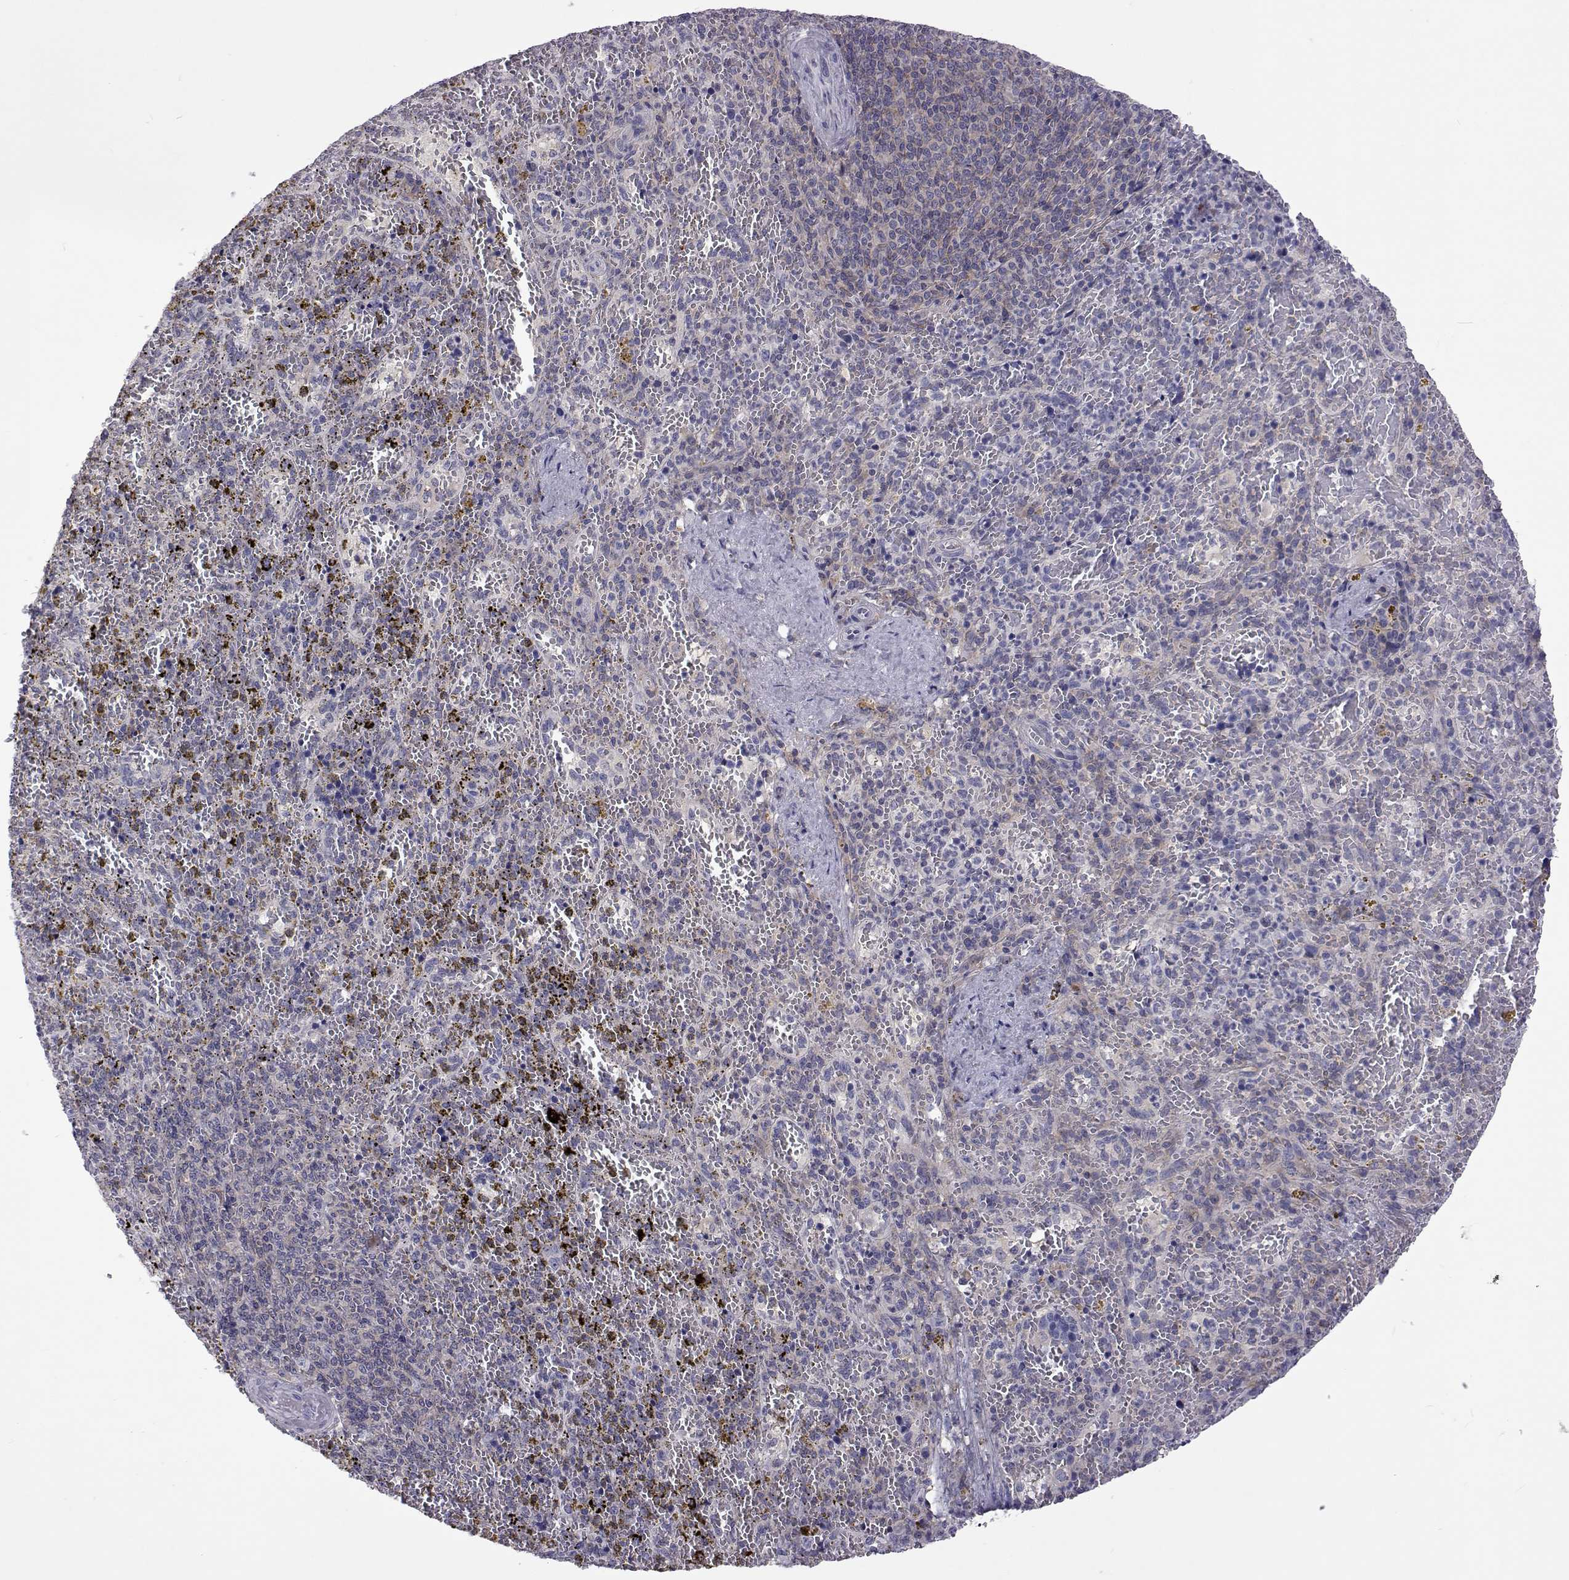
{"staining": {"intensity": "negative", "quantity": "none", "location": "none"}, "tissue": "spleen", "cell_type": "Cells in red pulp", "image_type": "normal", "snomed": [{"axis": "morphology", "description": "Normal tissue, NOS"}, {"axis": "topography", "description": "Spleen"}], "caption": "Cells in red pulp are negative for brown protein staining in benign spleen. (Stains: DAB IHC with hematoxylin counter stain, Microscopy: brightfield microscopy at high magnification).", "gene": "TCF15", "patient": {"sex": "female", "age": 50}}